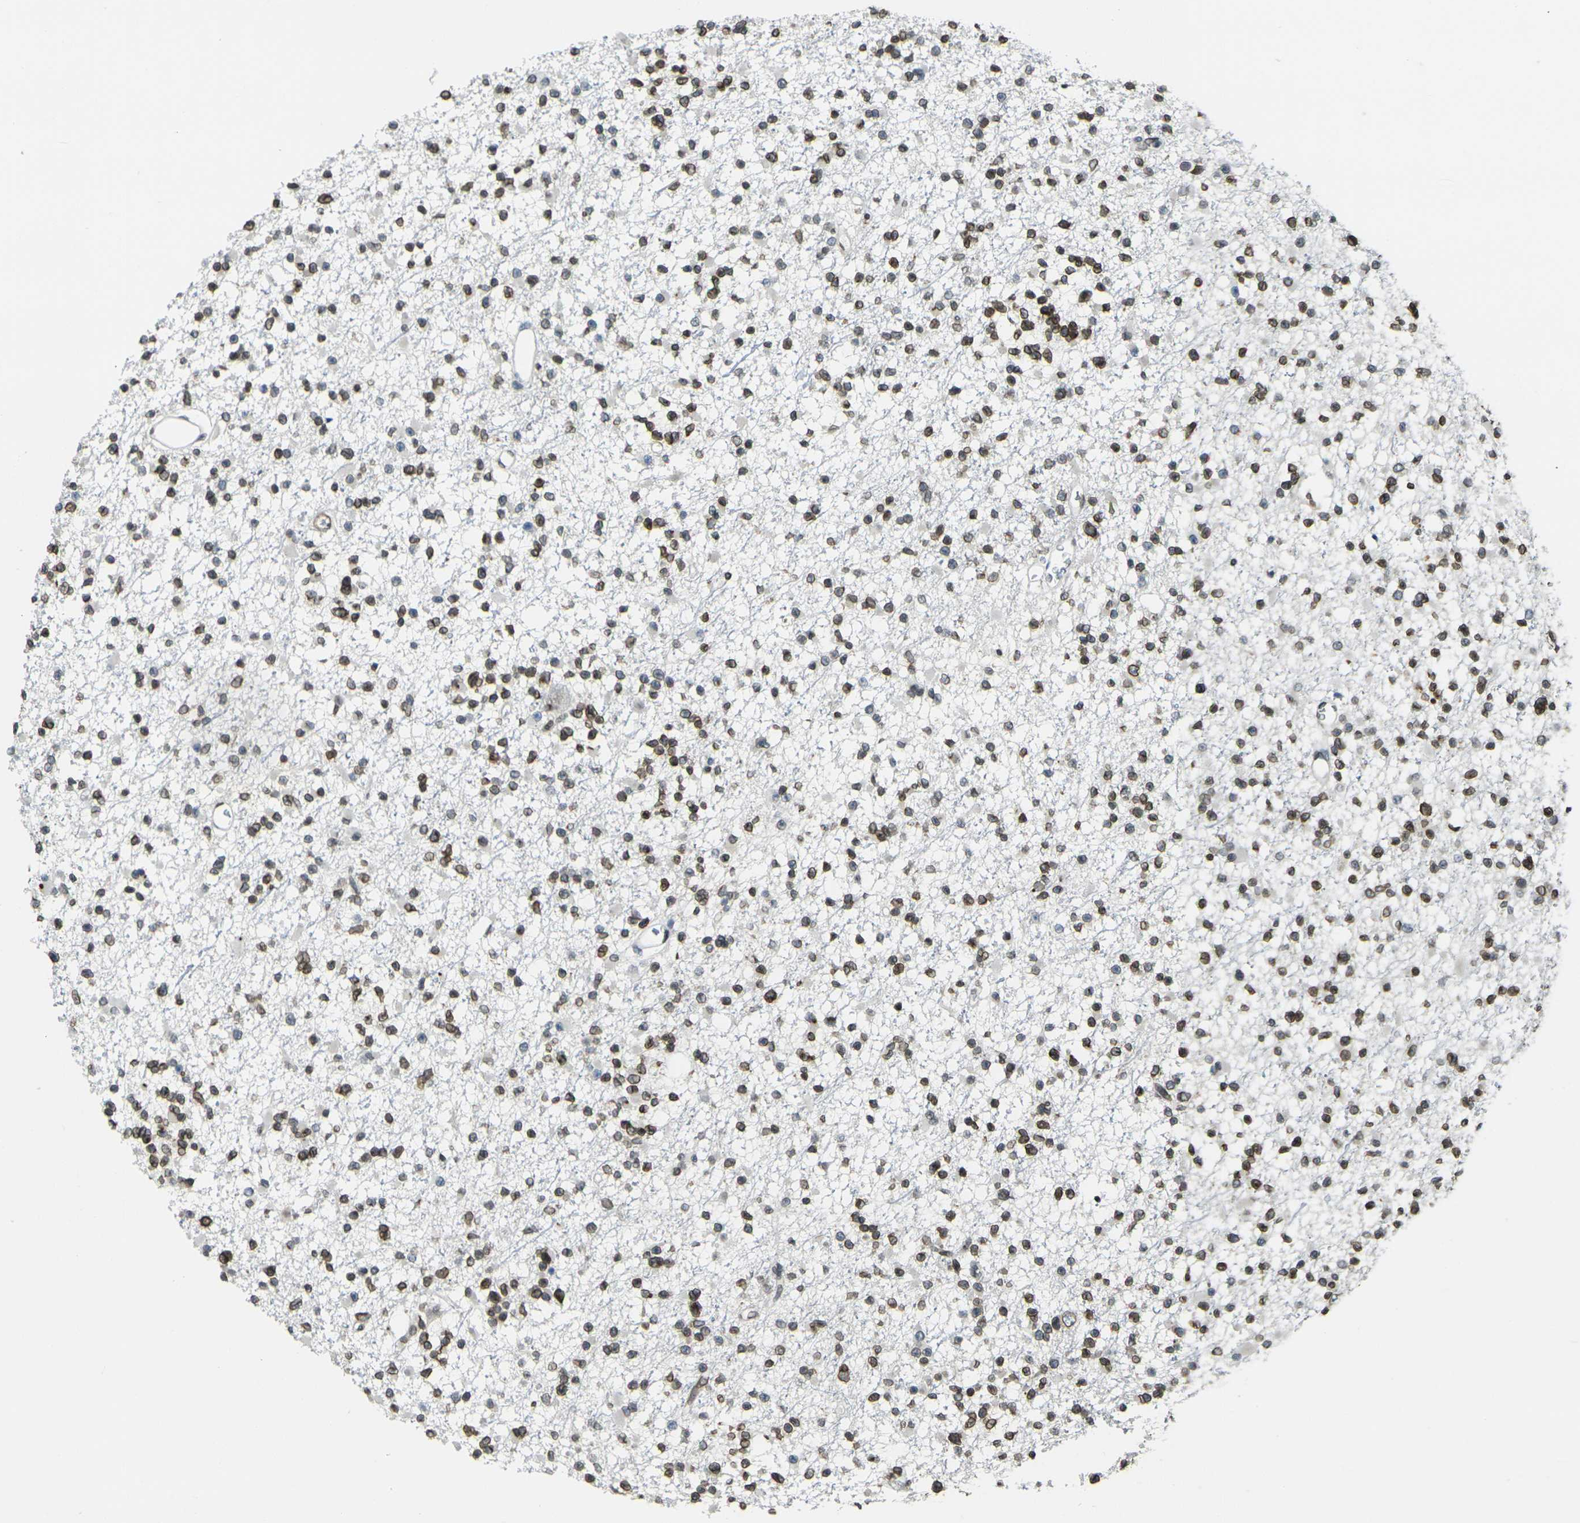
{"staining": {"intensity": "strong", "quantity": ">75%", "location": "nuclear"}, "tissue": "glioma", "cell_type": "Tumor cells", "image_type": "cancer", "snomed": [{"axis": "morphology", "description": "Glioma, malignant, Low grade"}, {"axis": "topography", "description": "Brain"}], "caption": "This histopathology image exhibits malignant low-grade glioma stained with immunohistochemistry (IHC) to label a protein in brown. The nuclear of tumor cells show strong positivity for the protein. Nuclei are counter-stained blue.", "gene": "BRDT", "patient": {"sex": "female", "age": 22}}